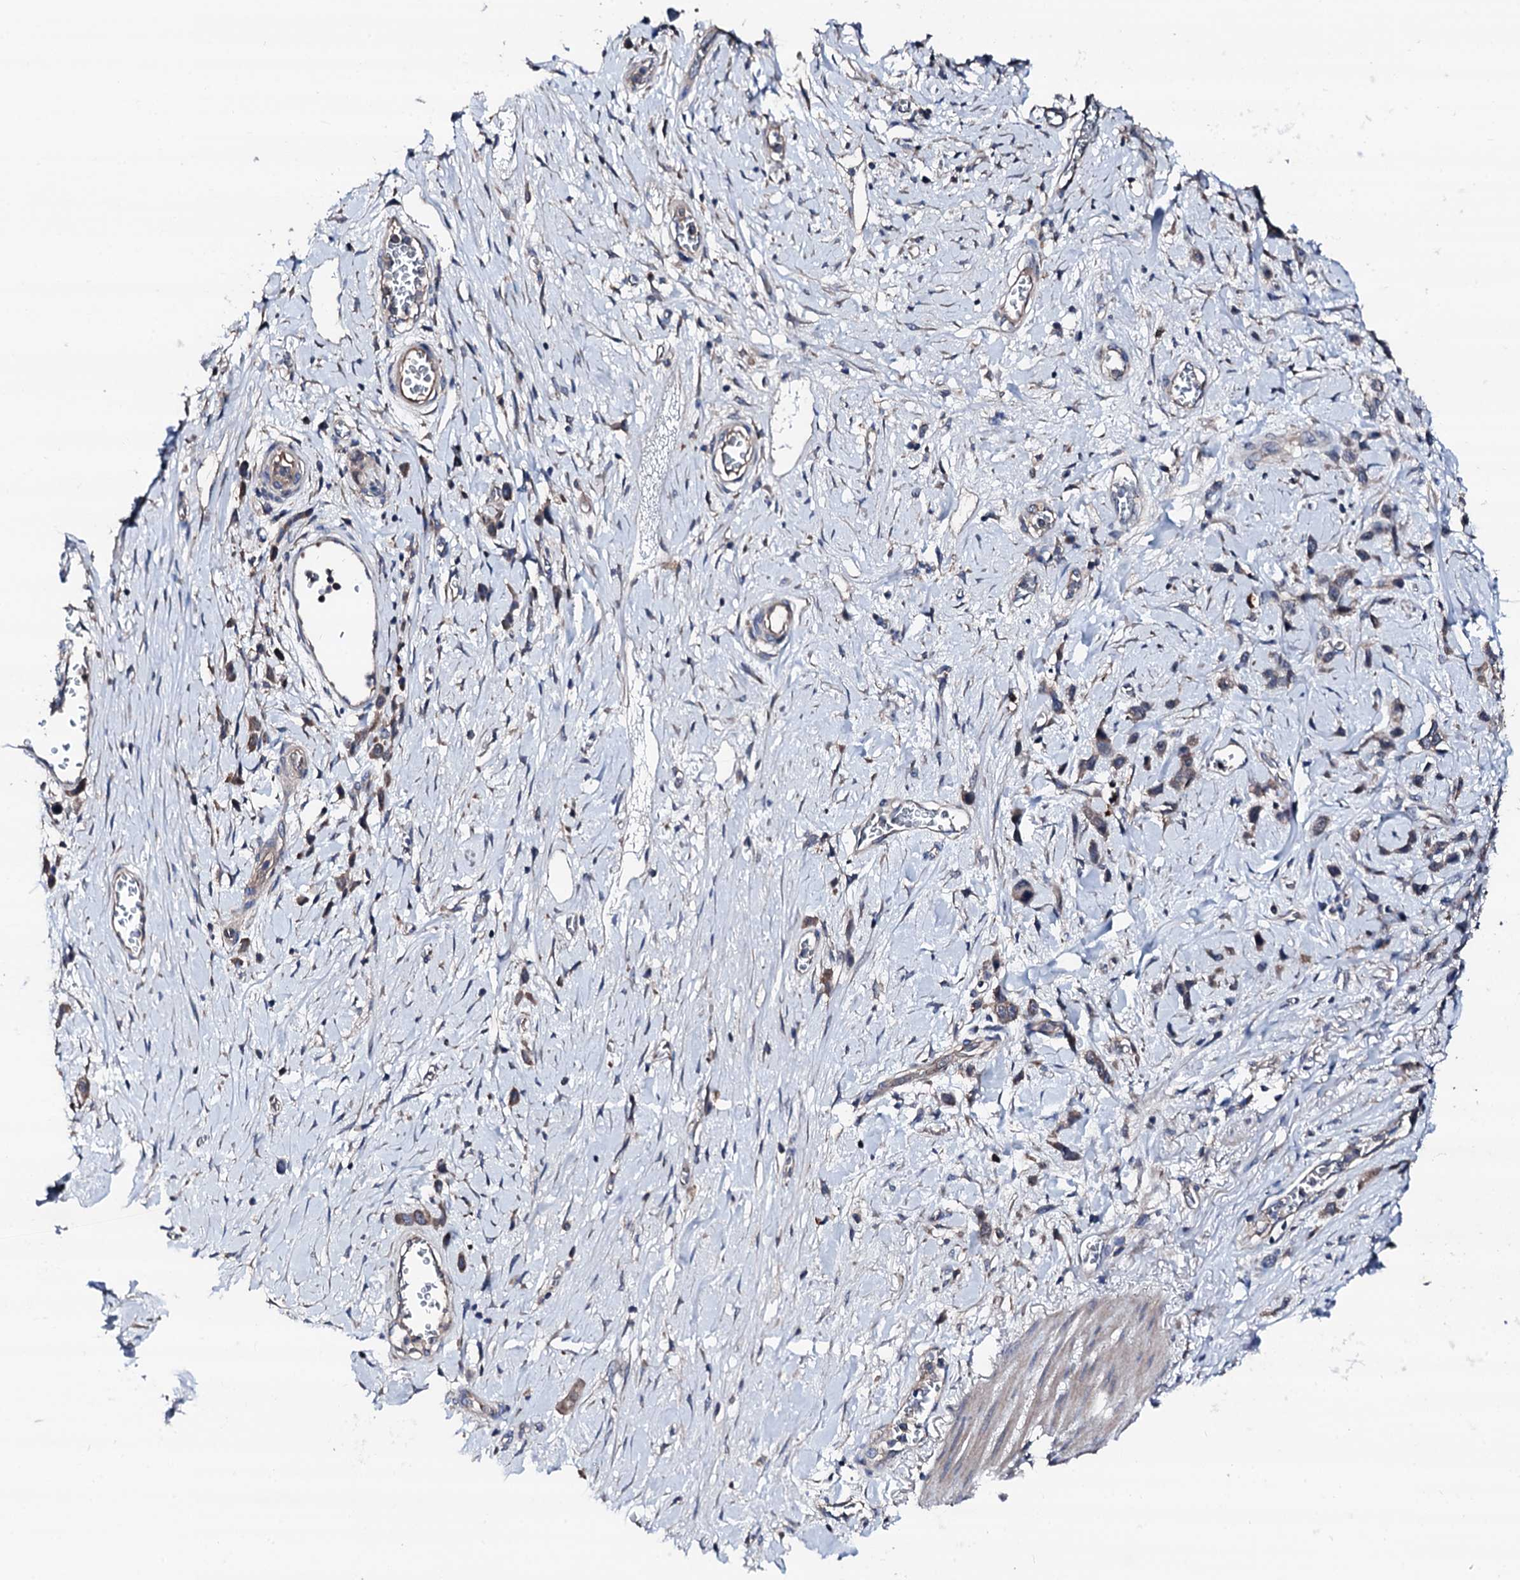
{"staining": {"intensity": "weak", "quantity": ">75%", "location": "cytoplasmic/membranous"}, "tissue": "stomach cancer", "cell_type": "Tumor cells", "image_type": "cancer", "snomed": [{"axis": "morphology", "description": "Adenocarcinoma, NOS"}, {"axis": "morphology", "description": "Adenocarcinoma, High grade"}, {"axis": "topography", "description": "Stomach, upper"}, {"axis": "topography", "description": "Stomach, lower"}], "caption": "The image demonstrates immunohistochemical staining of stomach cancer. There is weak cytoplasmic/membranous staining is identified in approximately >75% of tumor cells.", "gene": "TRAFD1", "patient": {"sex": "female", "age": 65}}